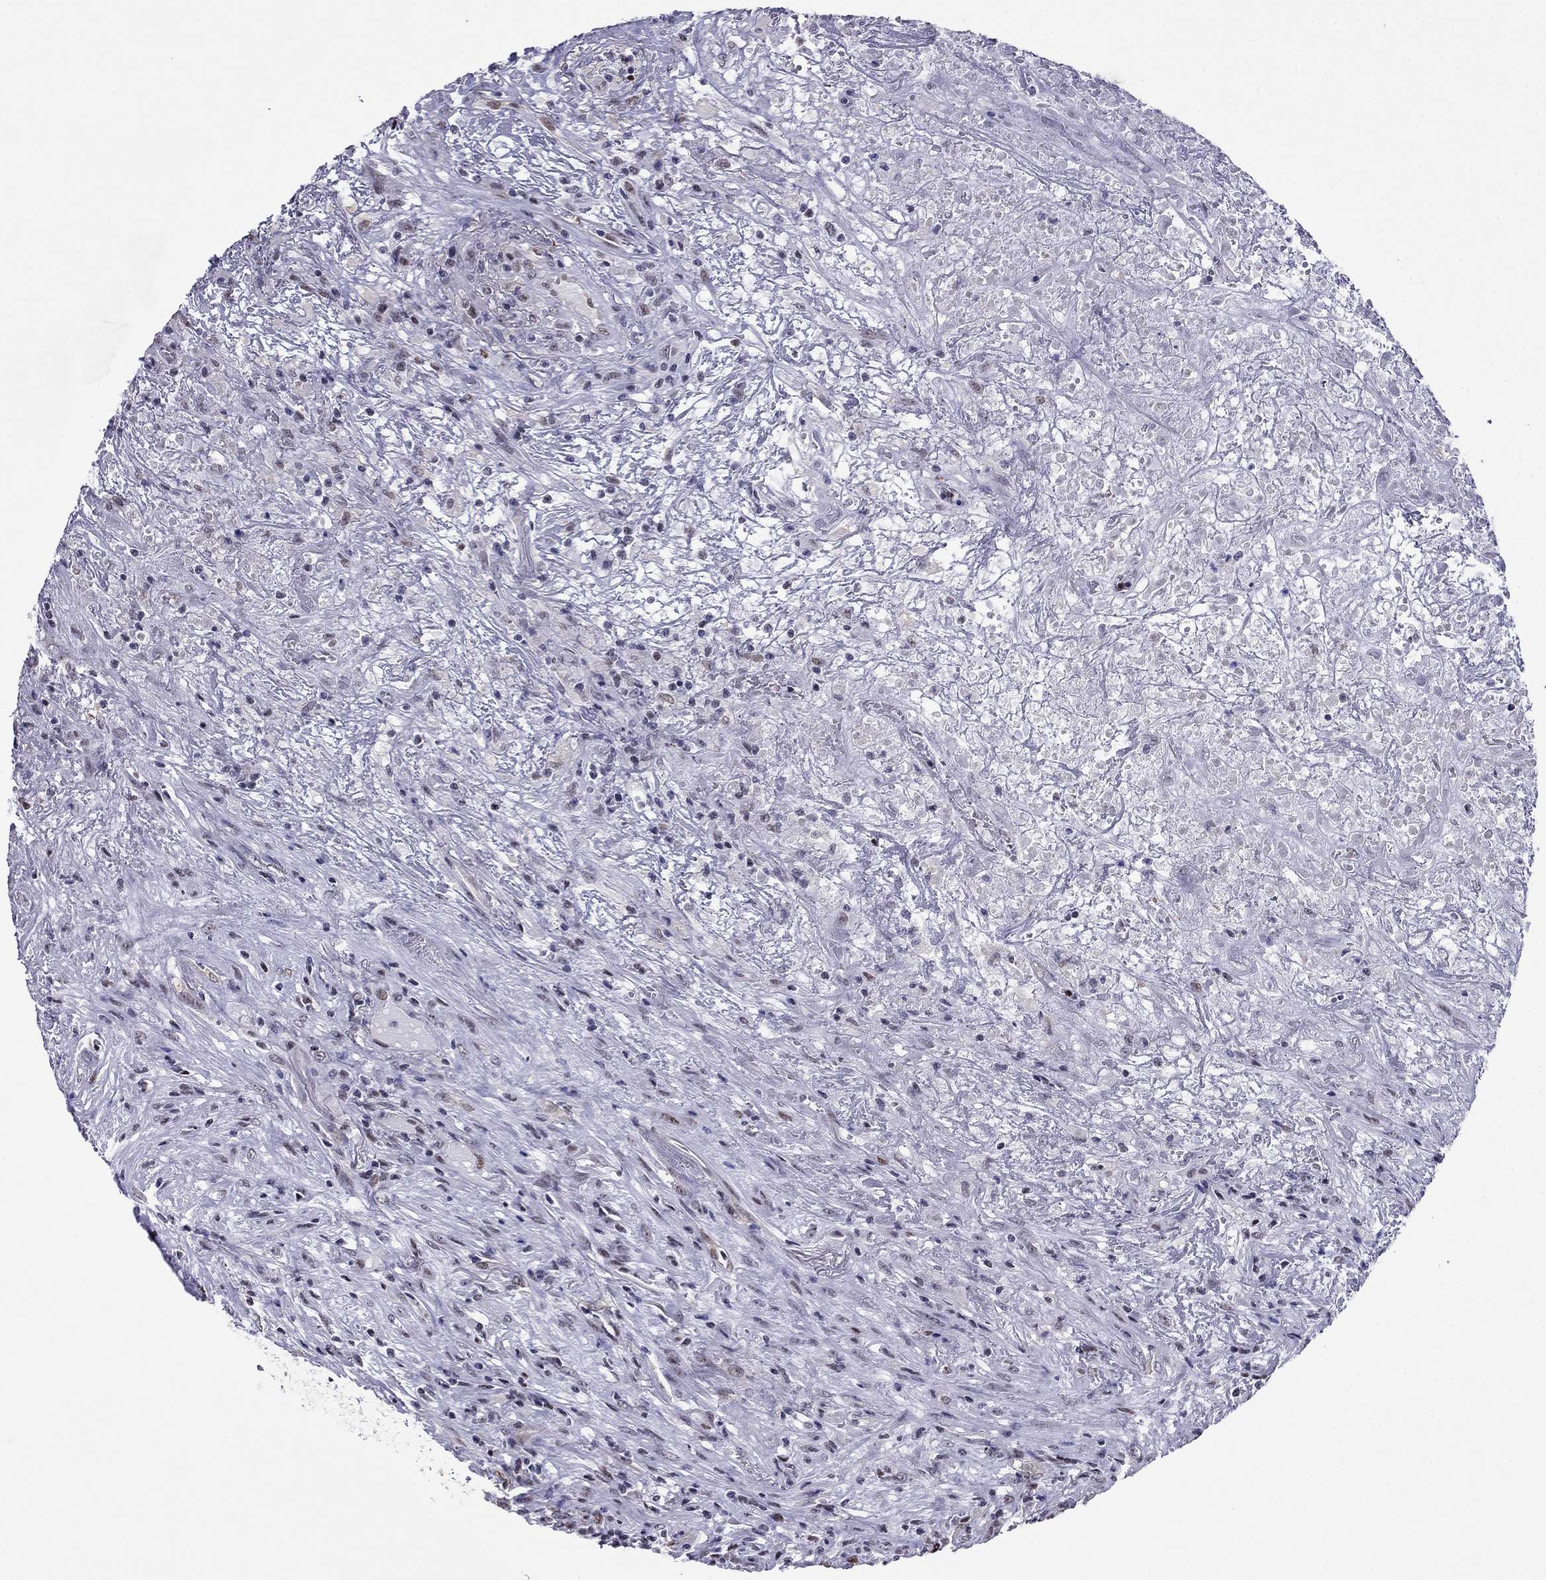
{"staining": {"intensity": "negative", "quantity": "none", "location": "none"}, "tissue": "lymphoma", "cell_type": "Tumor cells", "image_type": "cancer", "snomed": [{"axis": "morphology", "description": "Malignant lymphoma, non-Hodgkin's type, High grade"}, {"axis": "topography", "description": "Lung"}], "caption": "This is a photomicrograph of IHC staining of lymphoma, which shows no positivity in tumor cells.", "gene": "PPM1G", "patient": {"sex": "male", "age": 79}}